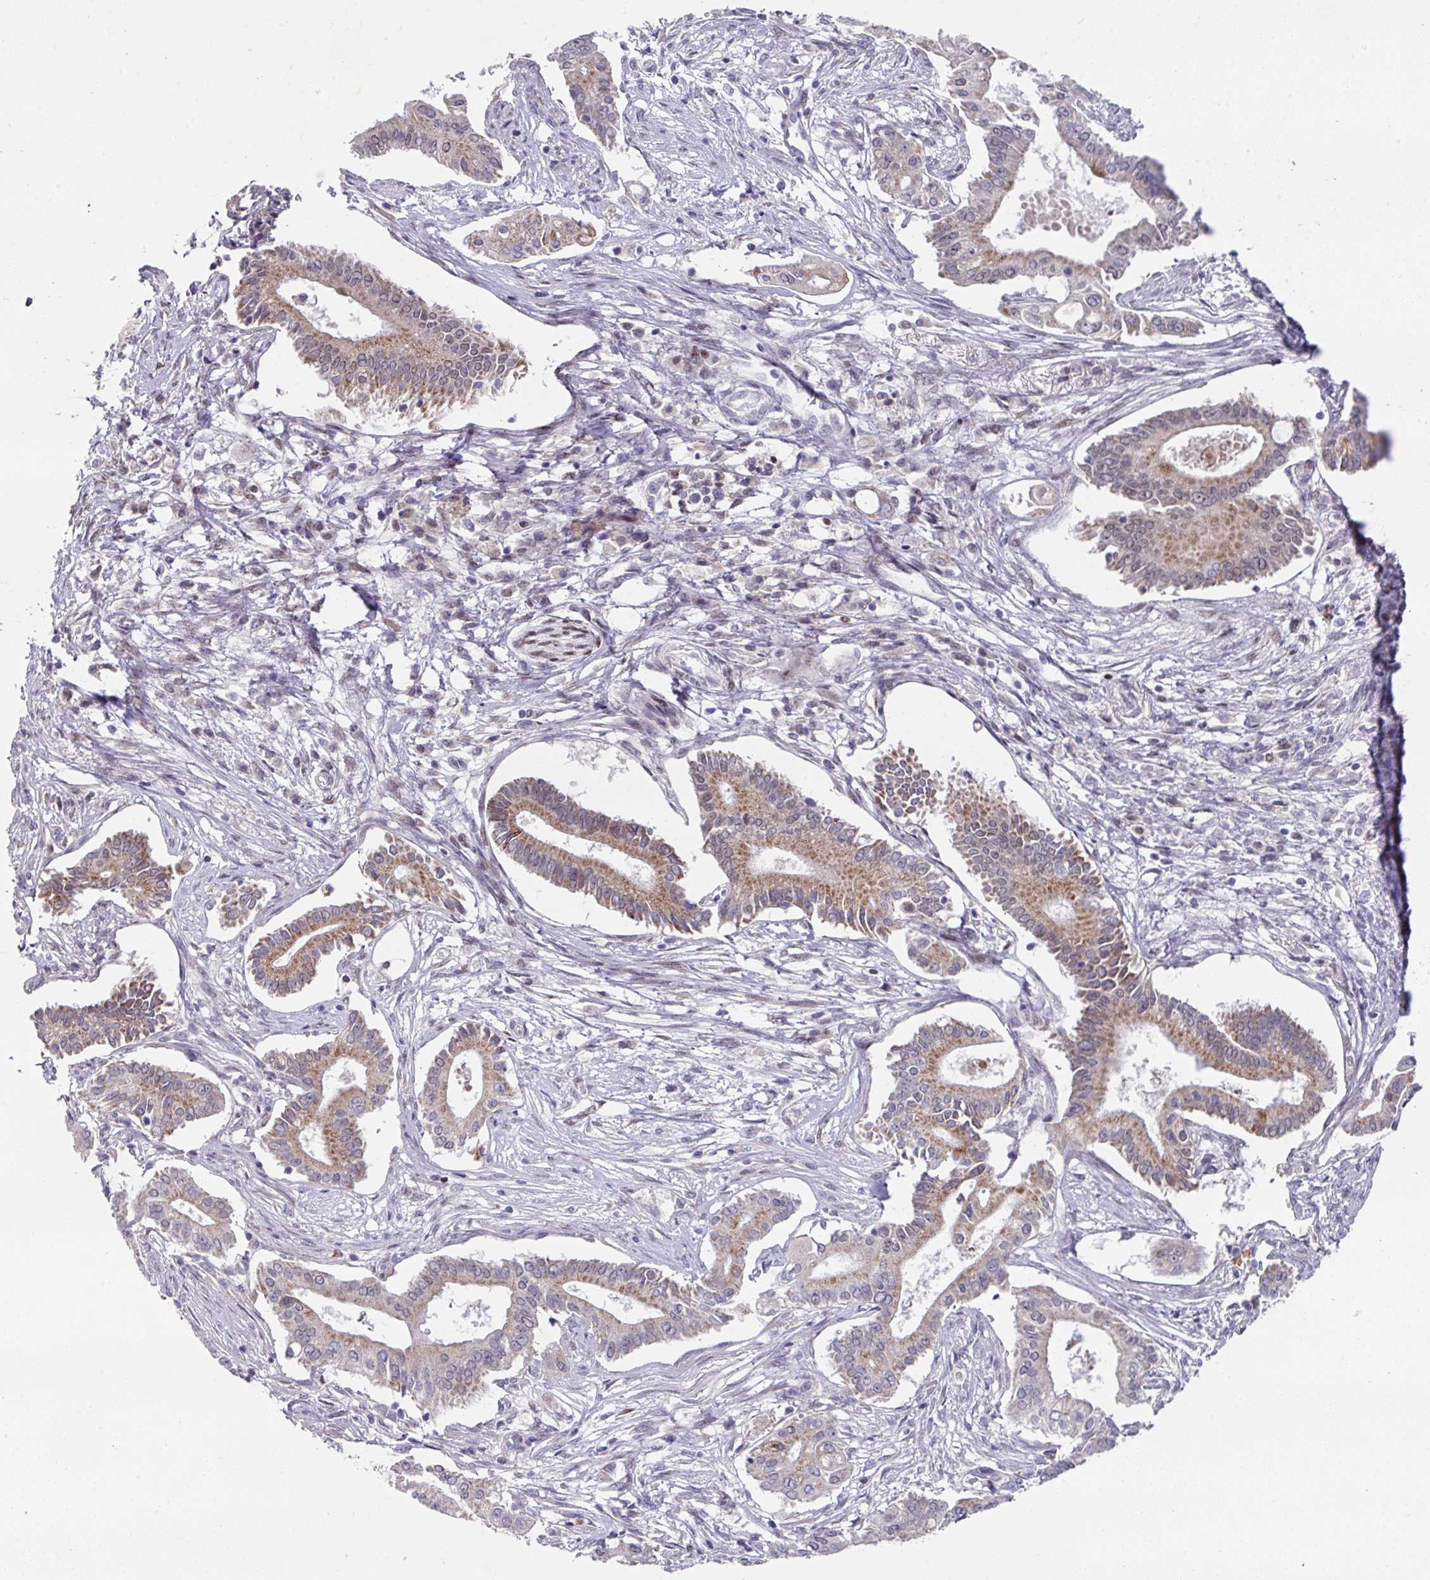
{"staining": {"intensity": "moderate", "quantity": "25%-75%", "location": "cytoplasmic/membranous"}, "tissue": "pancreatic cancer", "cell_type": "Tumor cells", "image_type": "cancer", "snomed": [{"axis": "morphology", "description": "Adenocarcinoma, NOS"}, {"axis": "topography", "description": "Pancreas"}], "caption": "Human pancreatic adenocarcinoma stained with a brown dye demonstrates moderate cytoplasmic/membranous positive positivity in about 25%-75% of tumor cells.", "gene": "CBX7", "patient": {"sex": "female", "age": 68}}